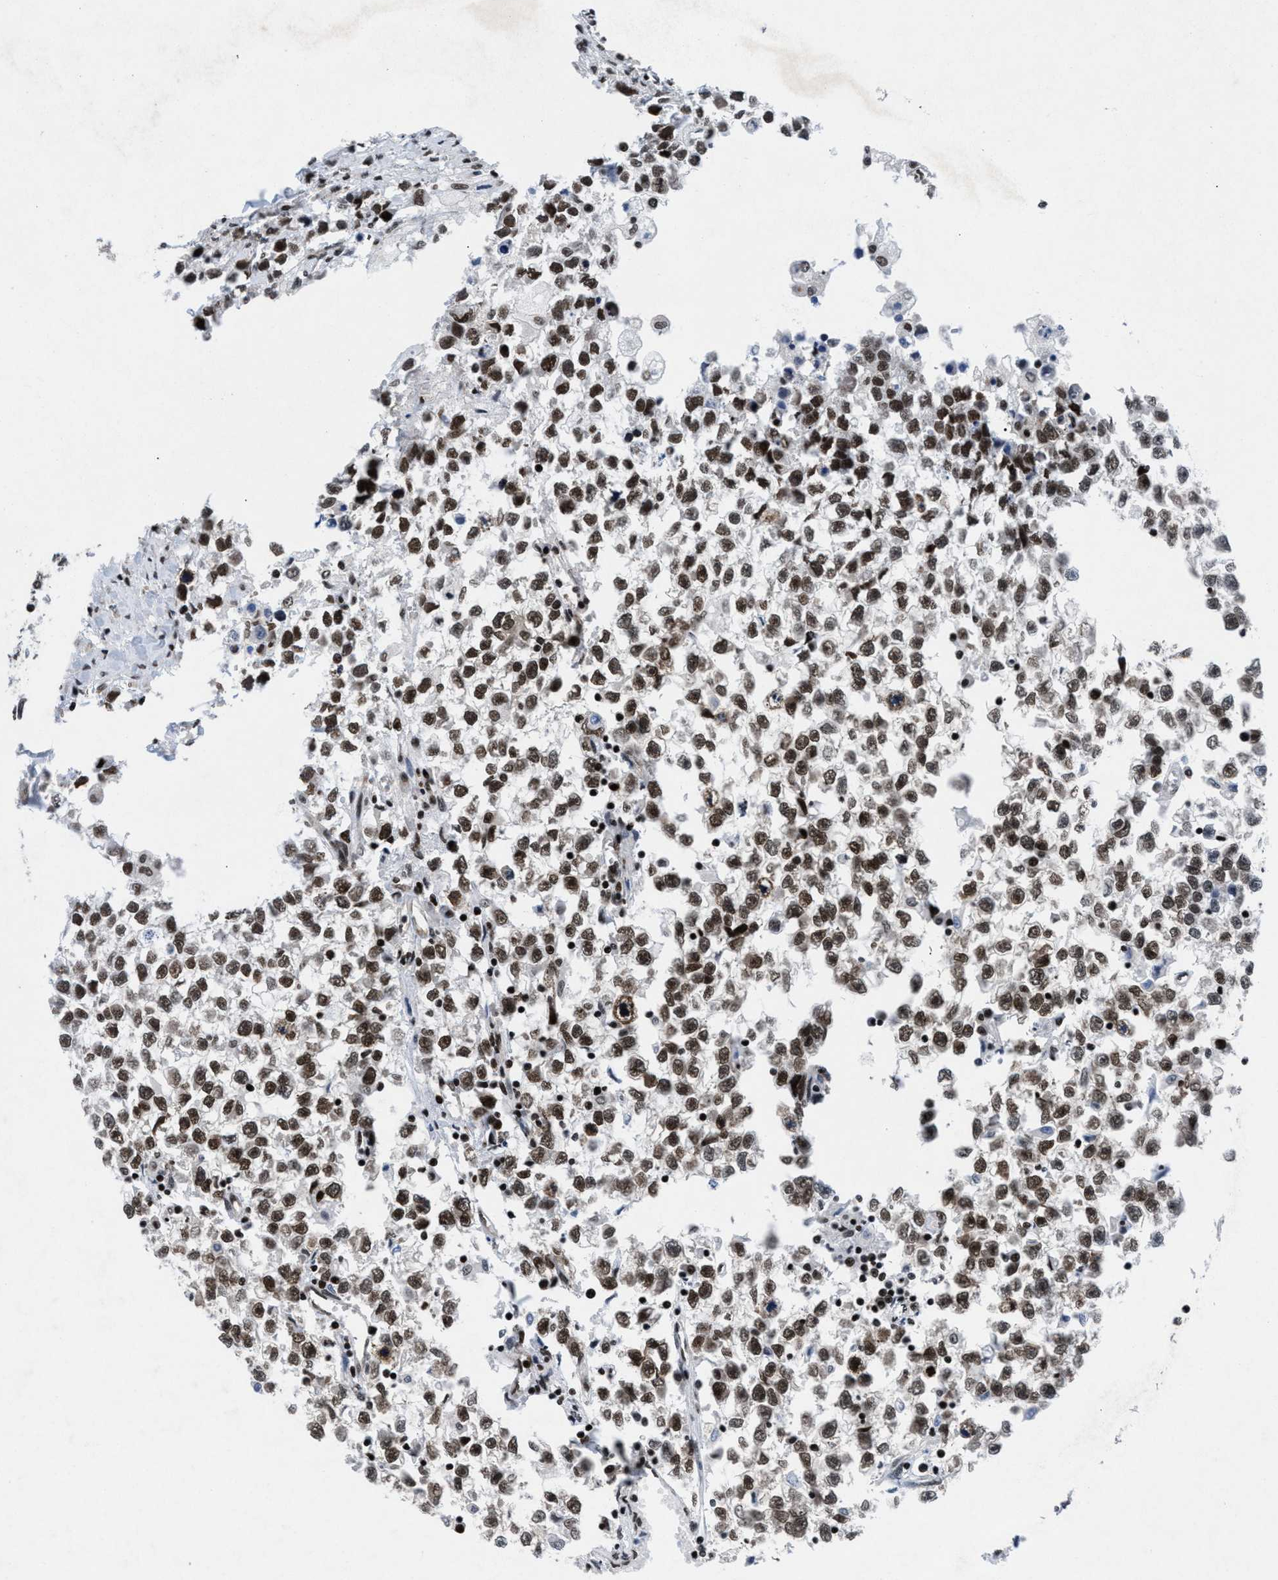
{"staining": {"intensity": "moderate", "quantity": ">75%", "location": "nuclear"}, "tissue": "testis cancer", "cell_type": "Tumor cells", "image_type": "cancer", "snomed": [{"axis": "morphology", "description": "Seminoma, NOS"}, {"axis": "morphology", "description": "Carcinoma, Embryonal, NOS"}, {"axis": "topography", "description": "Testis"}], "caption": "Immunohistochemical staining of human testis seminoma reveals medium levels of moderate nuclear positivity in about >75% of tumor cells. (brown staining indicates protein expression, while blue staining denotes nuclei).", "gene": "WDR81", "patient": {"sex": "male", "age": 51}}